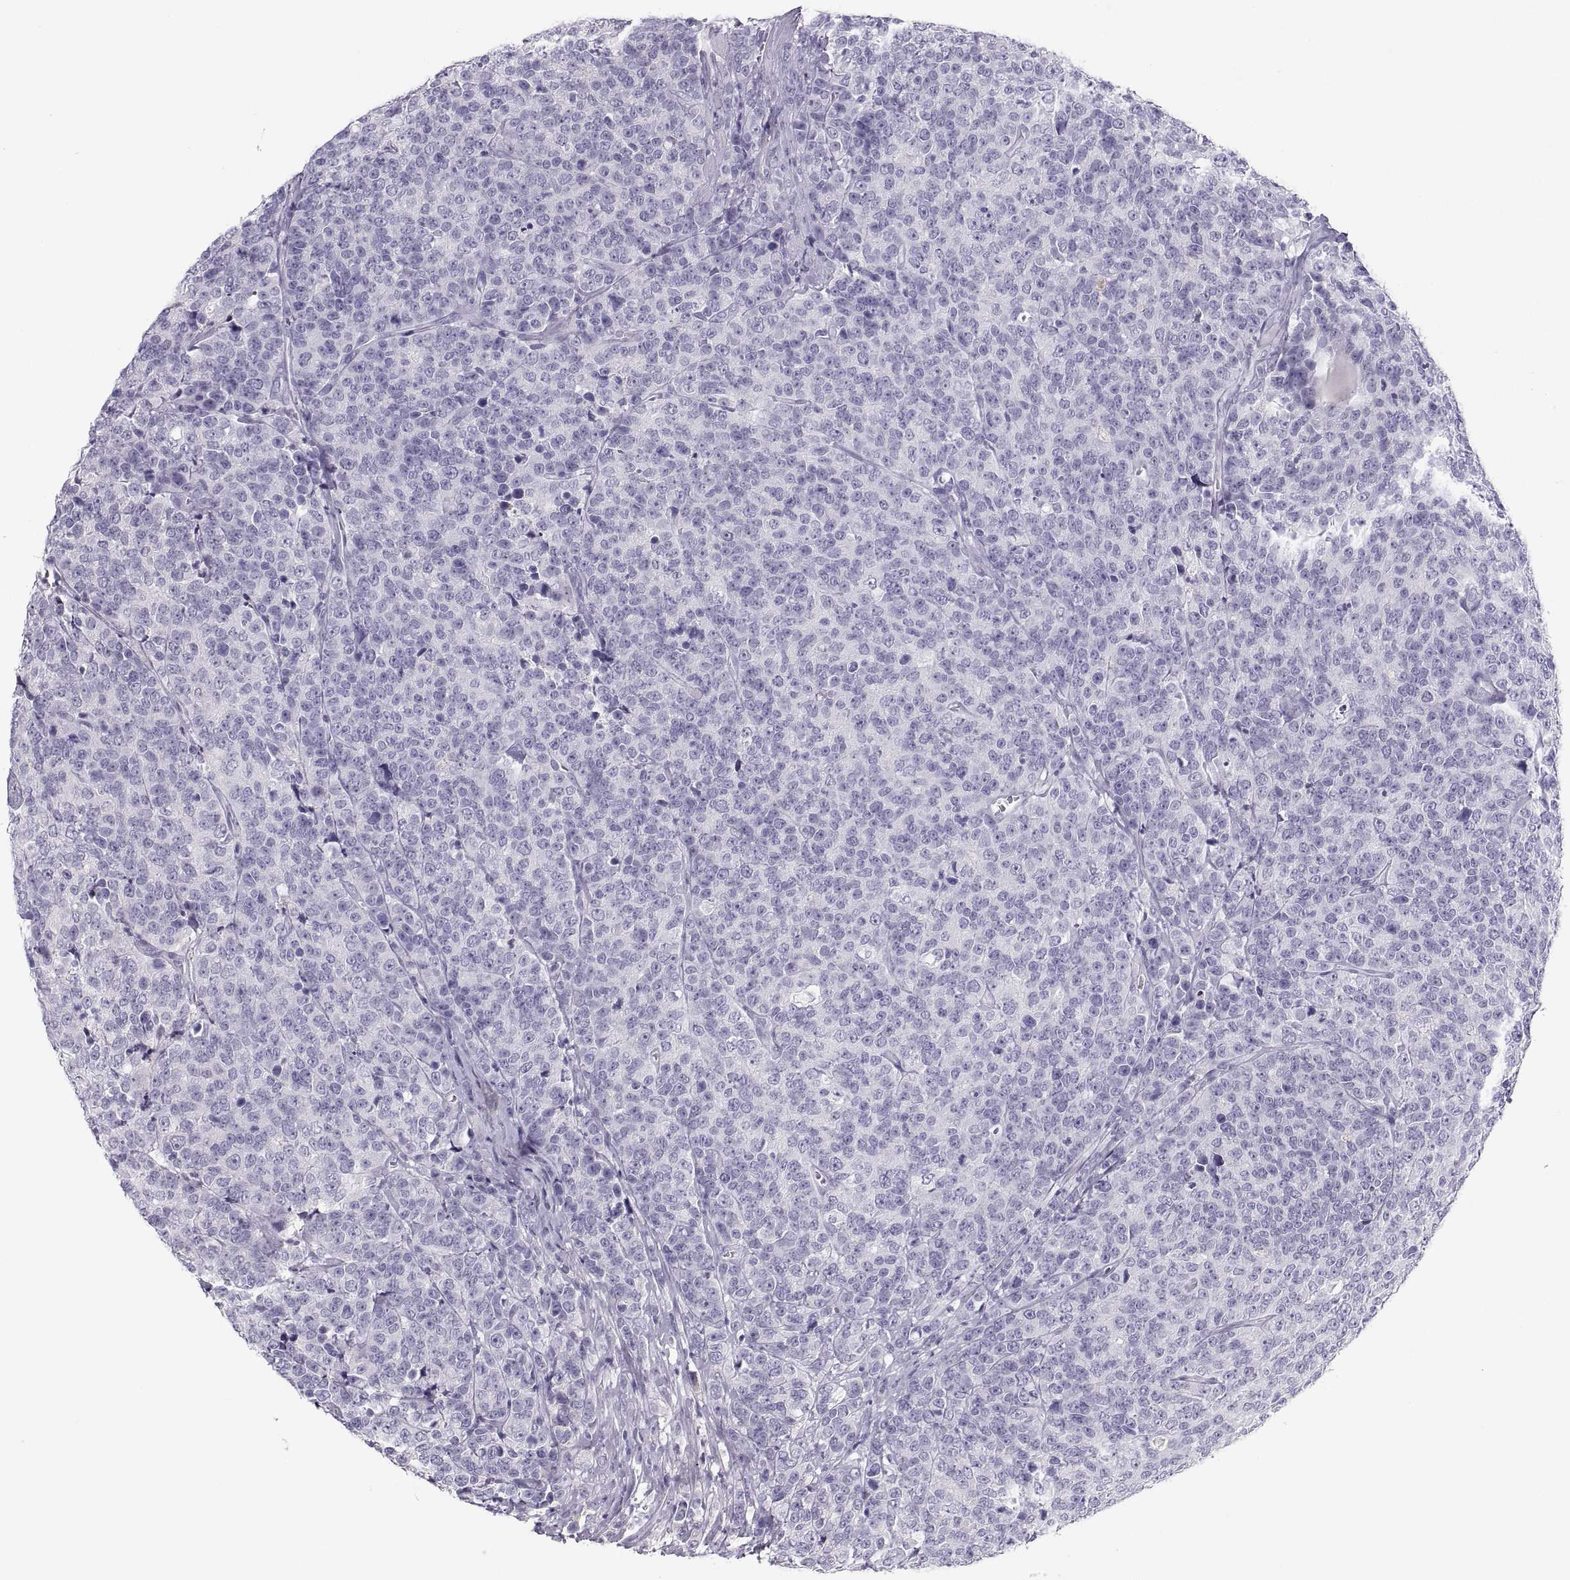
{"staining": {"intensity": "negative", "quantity": "none", "location": "none"}, "tissue": "prostate cancer", "cell_type": "Tumor cells", "image_type": "cancer", "snomed": [{"axis": "morphology", "description": "Adenocarcinoma, NOS"}, {"axis": "topography", "description": "Prostate"}], "caption": "Tumor cells show no significant protein staining in prostate cancer (adenocarcinoma).", "gene": "MAGEB2", "patient": {"sex": "male", "age": 67}}